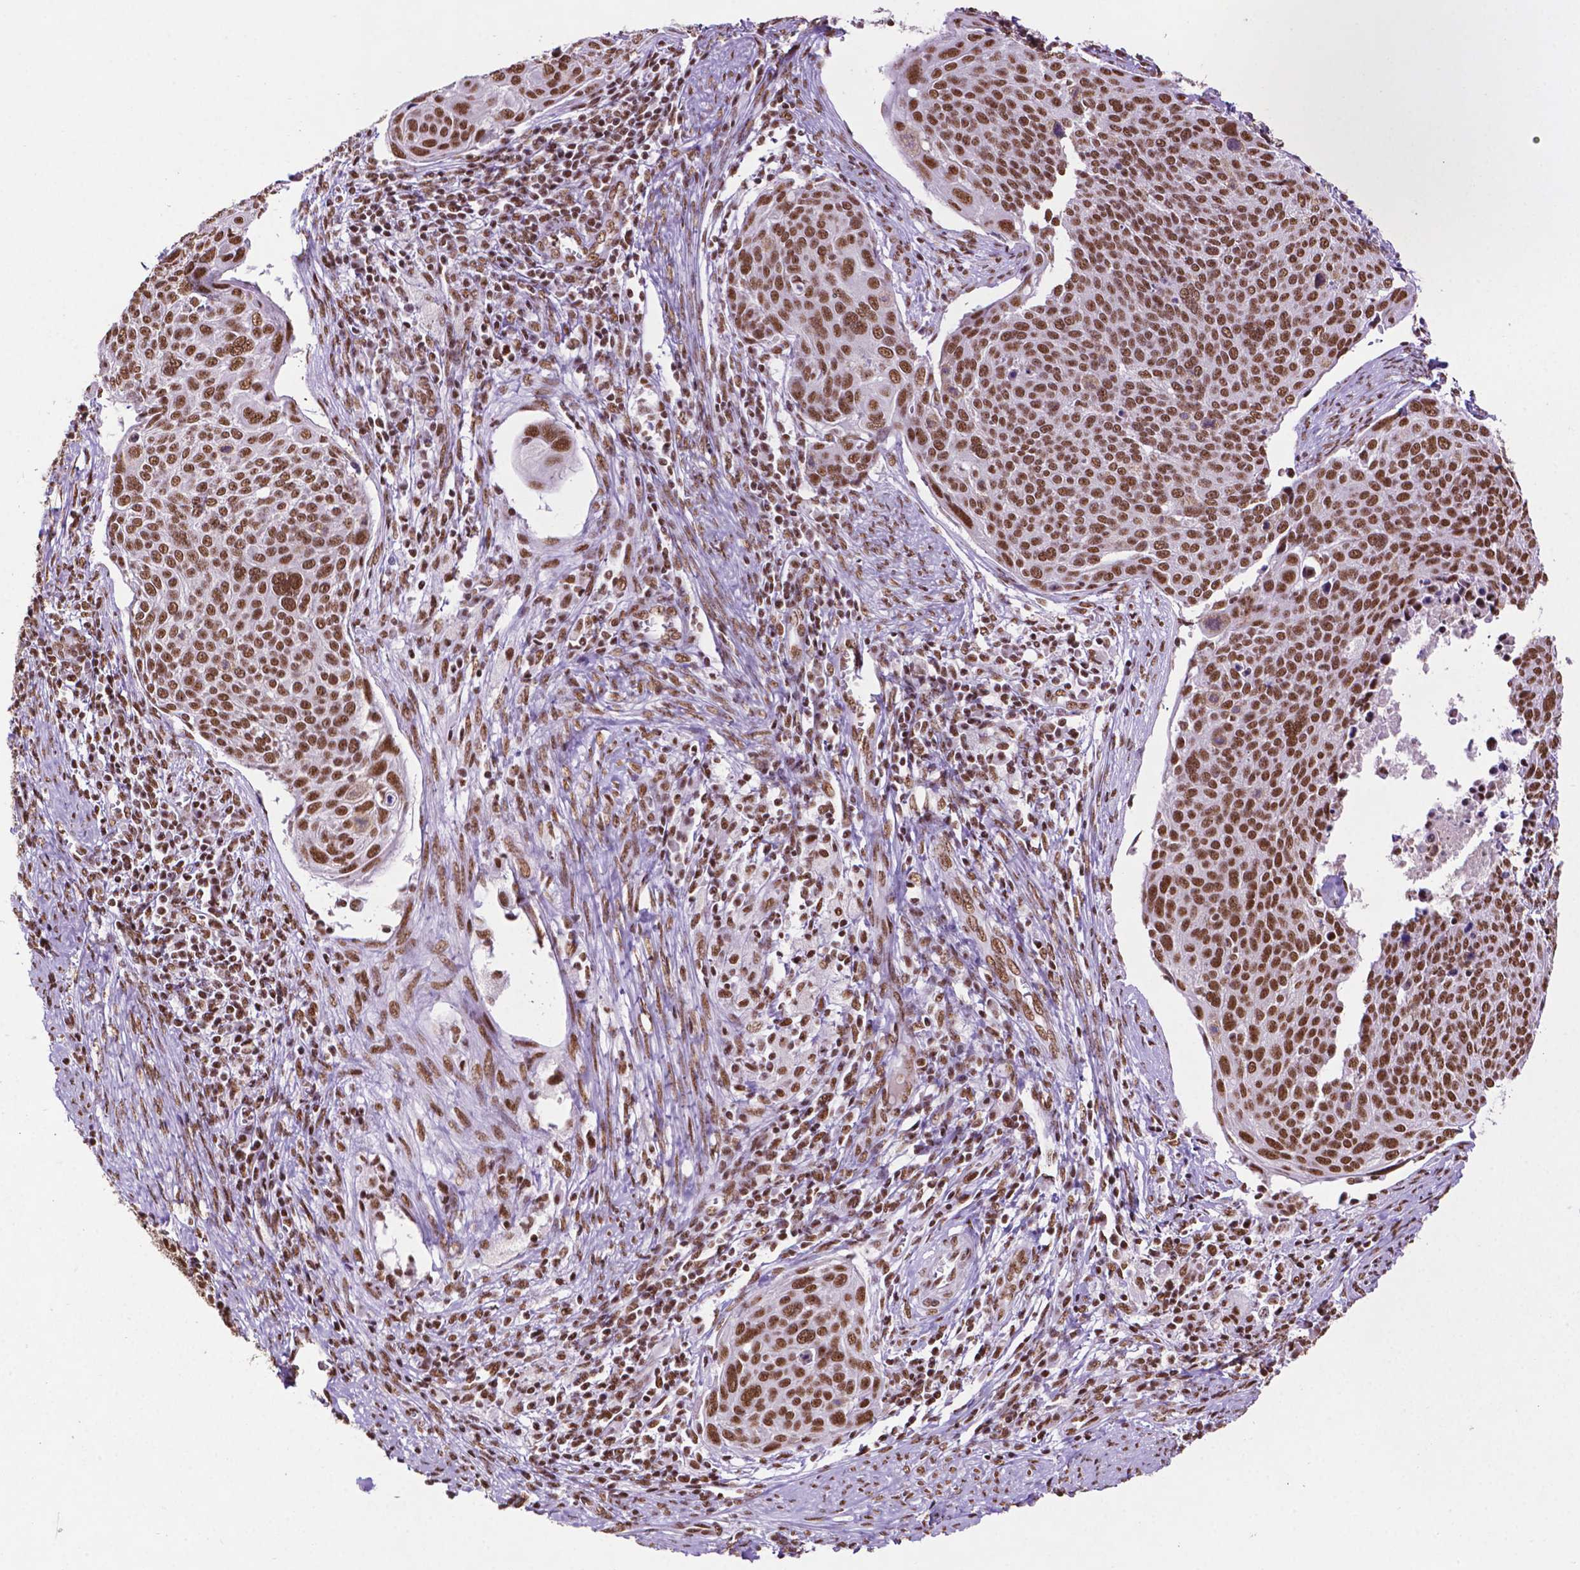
{"staining": {"intensity": "moderate", "quantity": ">75%", "location": "nuclear"}, "tissue": "cervical cancer", "cell_type": "Tumor cells", "image_type": "cancer", "snomed": [{"axis": "morphology", "description": "Squamous cell carcinoma, NOS"}, {"axis": "topography", "description": "Cervix"}], "caption": "Protein expression analysis of cervical cancer reveals moderate nuclear staining in about >75% of tumor cells.", "gene": "CCAR2", "patient": {"sex": "female", "age": 39}}